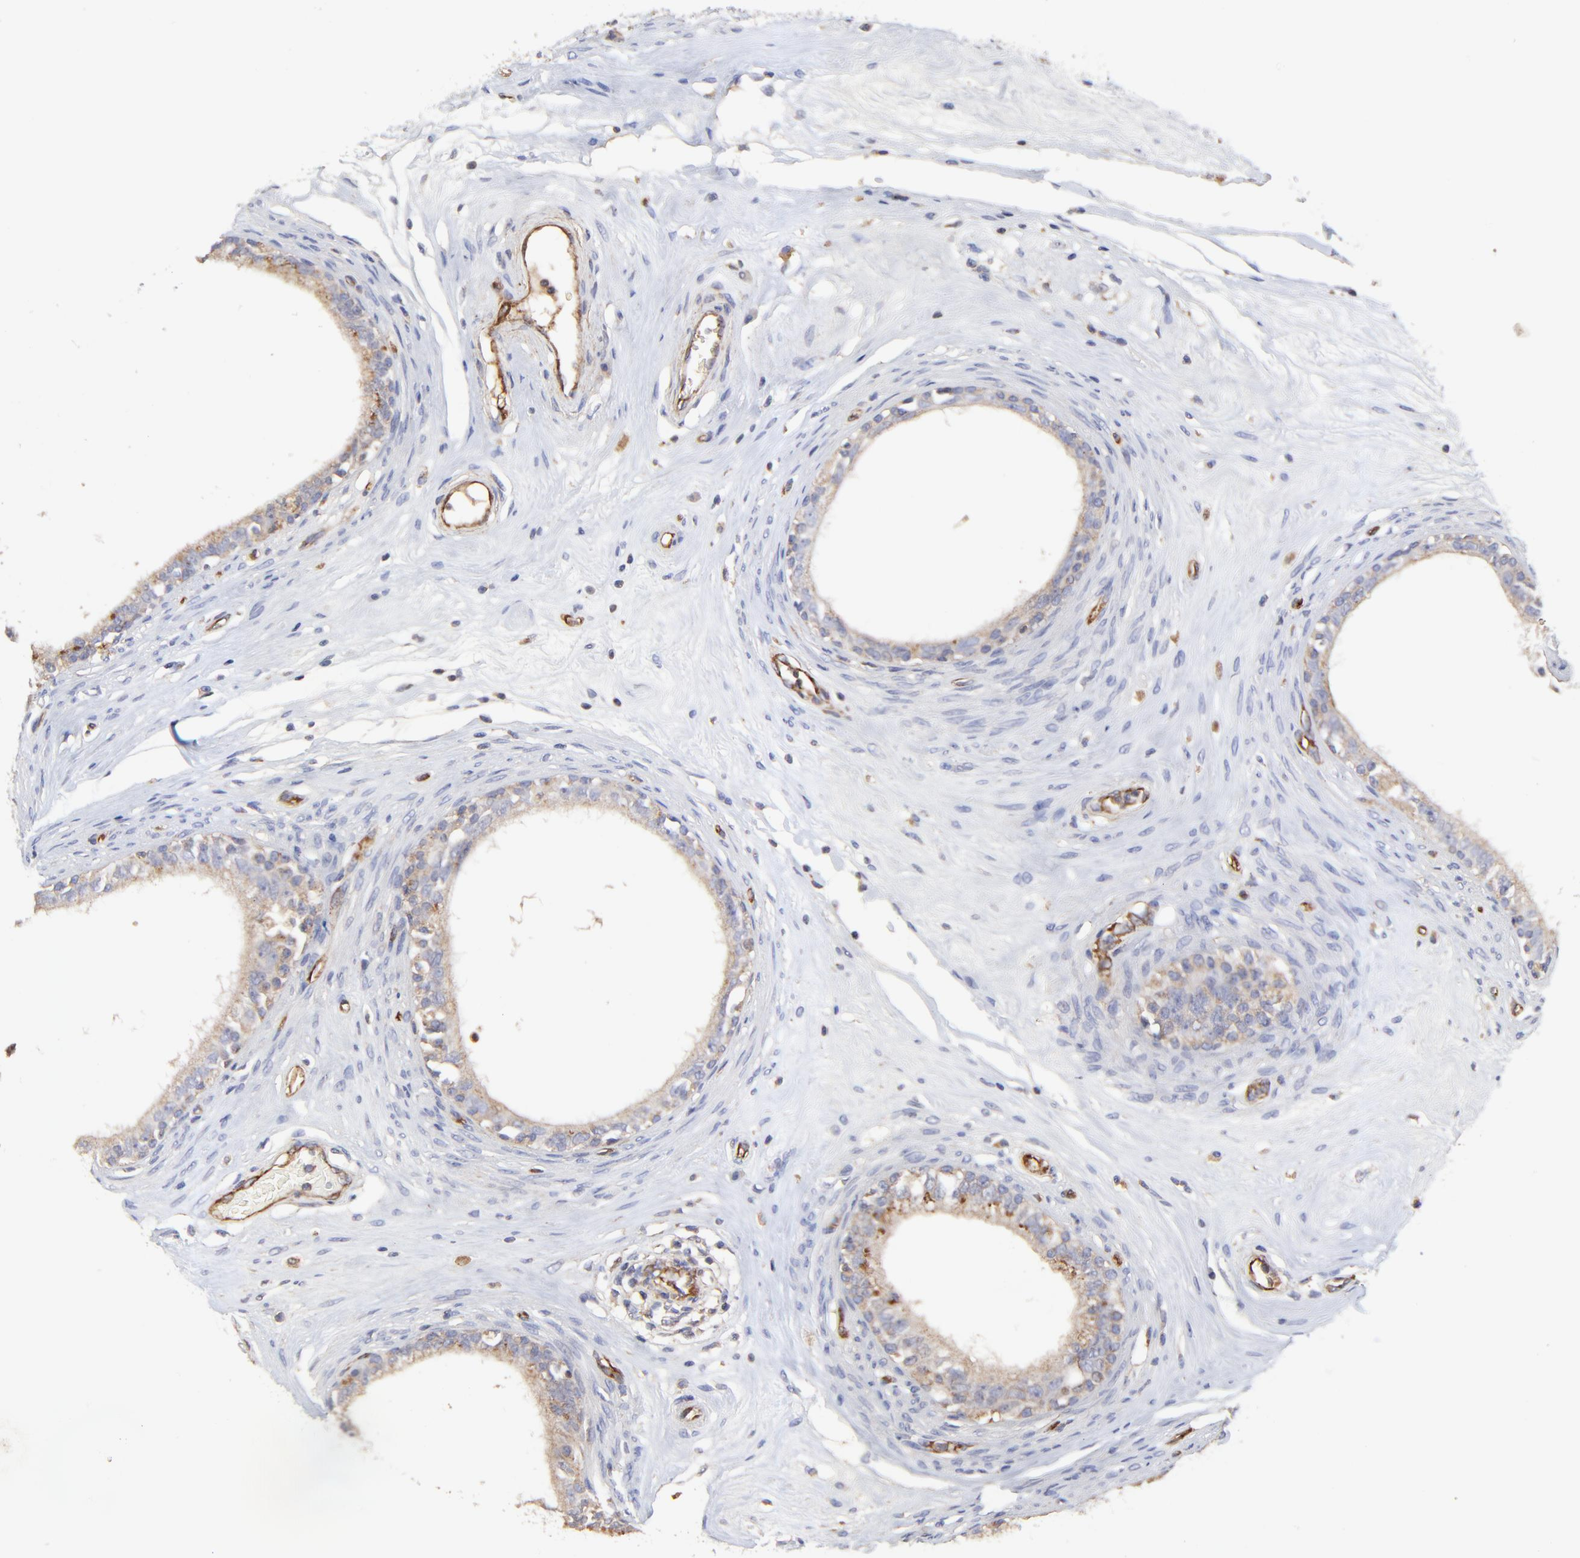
{"staining": {"intensity": "weak", "quantity": "25%-75%", "location": "cytoplasmic/membranous"}, "tissue": "epididymis", "cell_type": "Glandular cells", "image_type": "normal", "snomed": [{"axis": "morphology", "description": "Normal tissue, NOS"}, {"axis": "morphology", "description": "Inflammation, NOS"}, {"axis": "topography", "description": "Epididymis"}], "caption": "IHC micrograph of normal epididymis: epididymis stained using immunohistochemistry (IHC) exhibits low levels of weak protein expression localized specifically in the cytoplasmic/membranous of glandular cells, appearing as a cytoplasmic/membranous brown color.", "gene": "SULF2", "patient": {"sex": "male", "age": 84}}